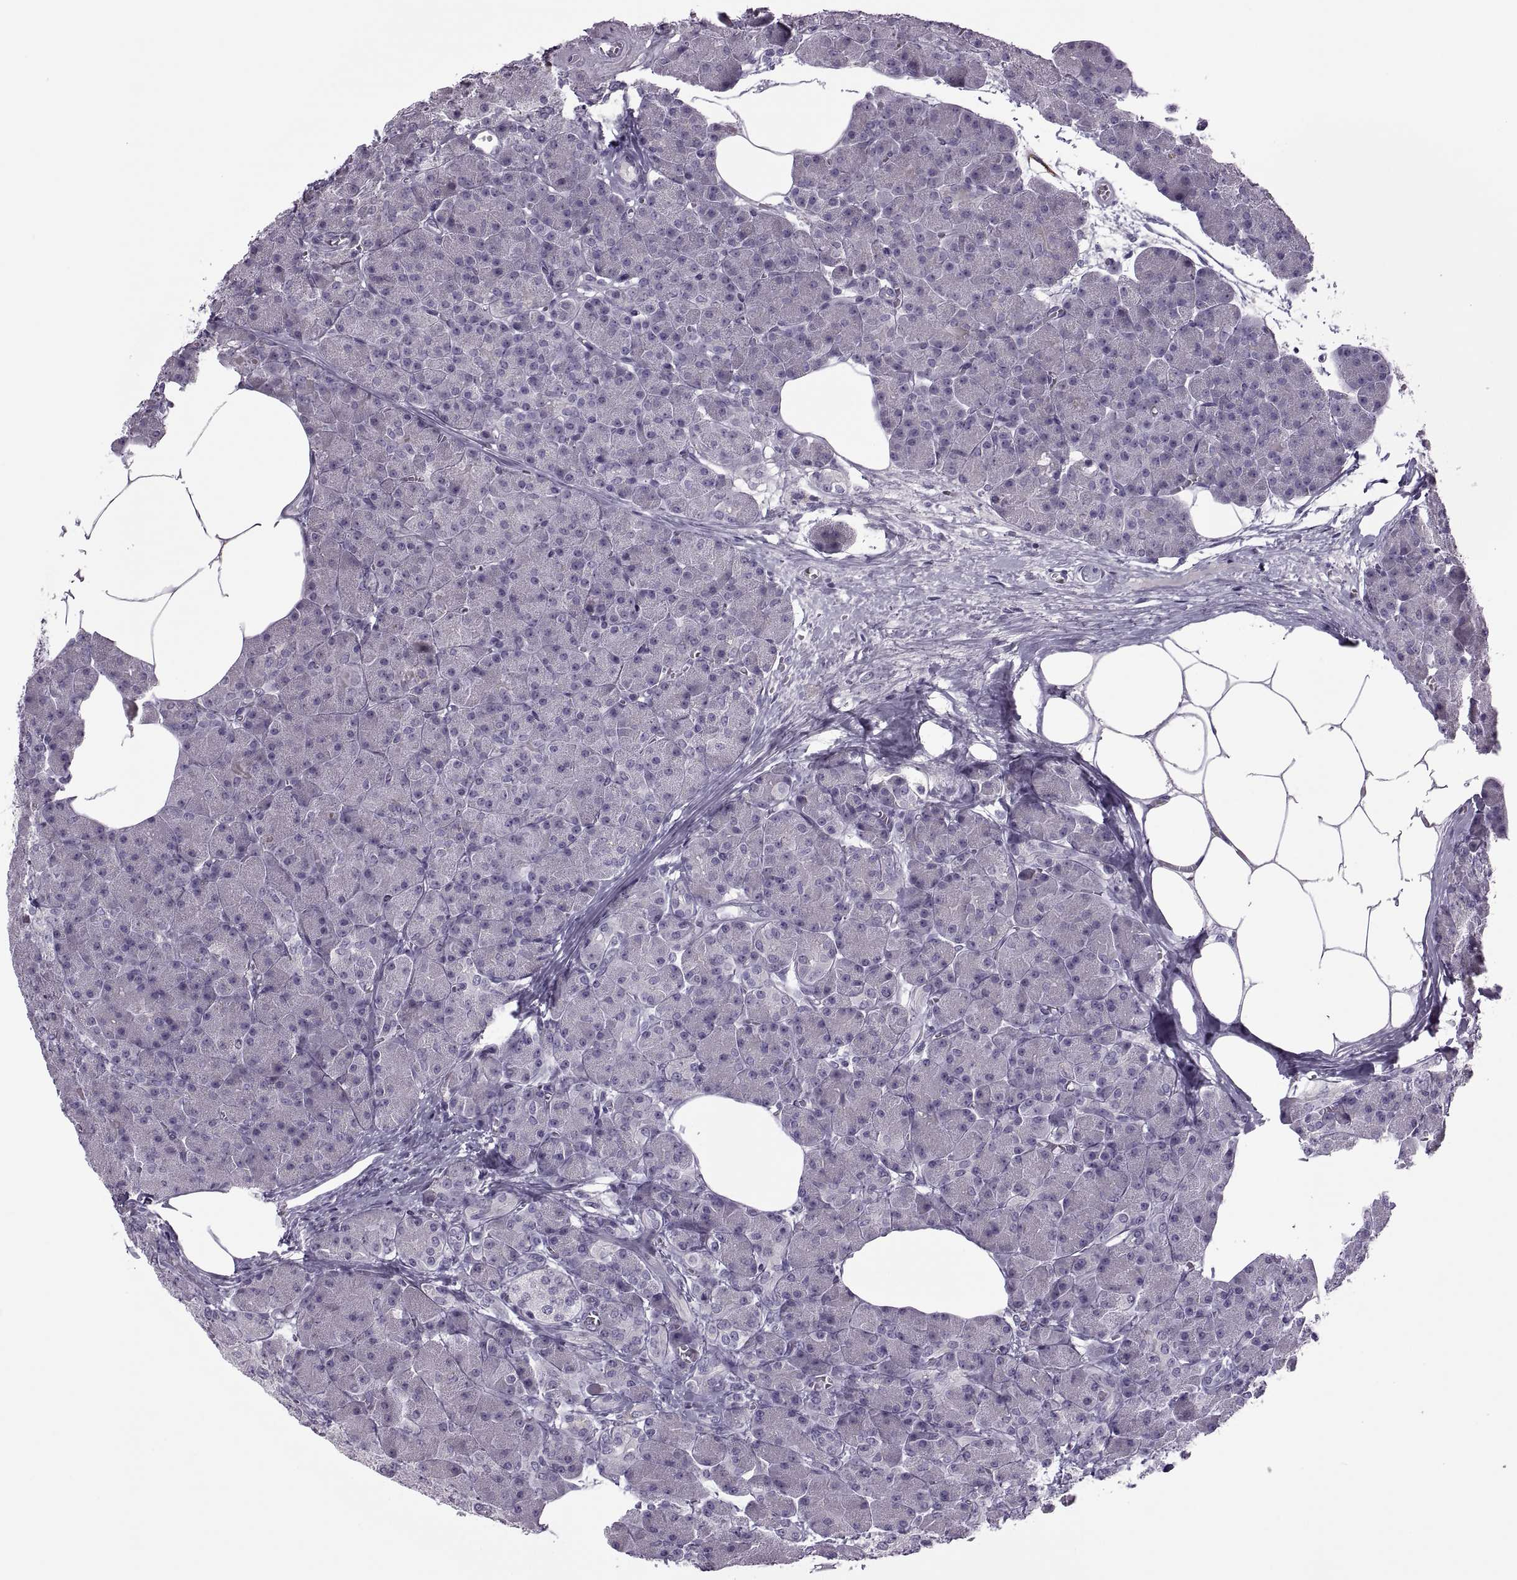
{"staining": {"intensity": "negative", "quantity": "none", "location": "none"}, "tissue": "pancreas", "cell_type": "Exocrine glandular cells", "image_type": "normal", "snomed": [{"axis": "morphology", "description": "Normal tissue, NOS"}, {"axis": "topography", "description": "Pancreas"}], "caption": "This photomicrograph is of normal pancreas stained with IHC to label a protein in brown with the nuclei are counter-stained blue. There is no expression in exocrine glandular cells. (DAB (3,3'-diaminobenzidine) immunohistochemistry, high magnification).", "gene": "RSPH6A", "patient": {"sex": "female", "age": 45}}